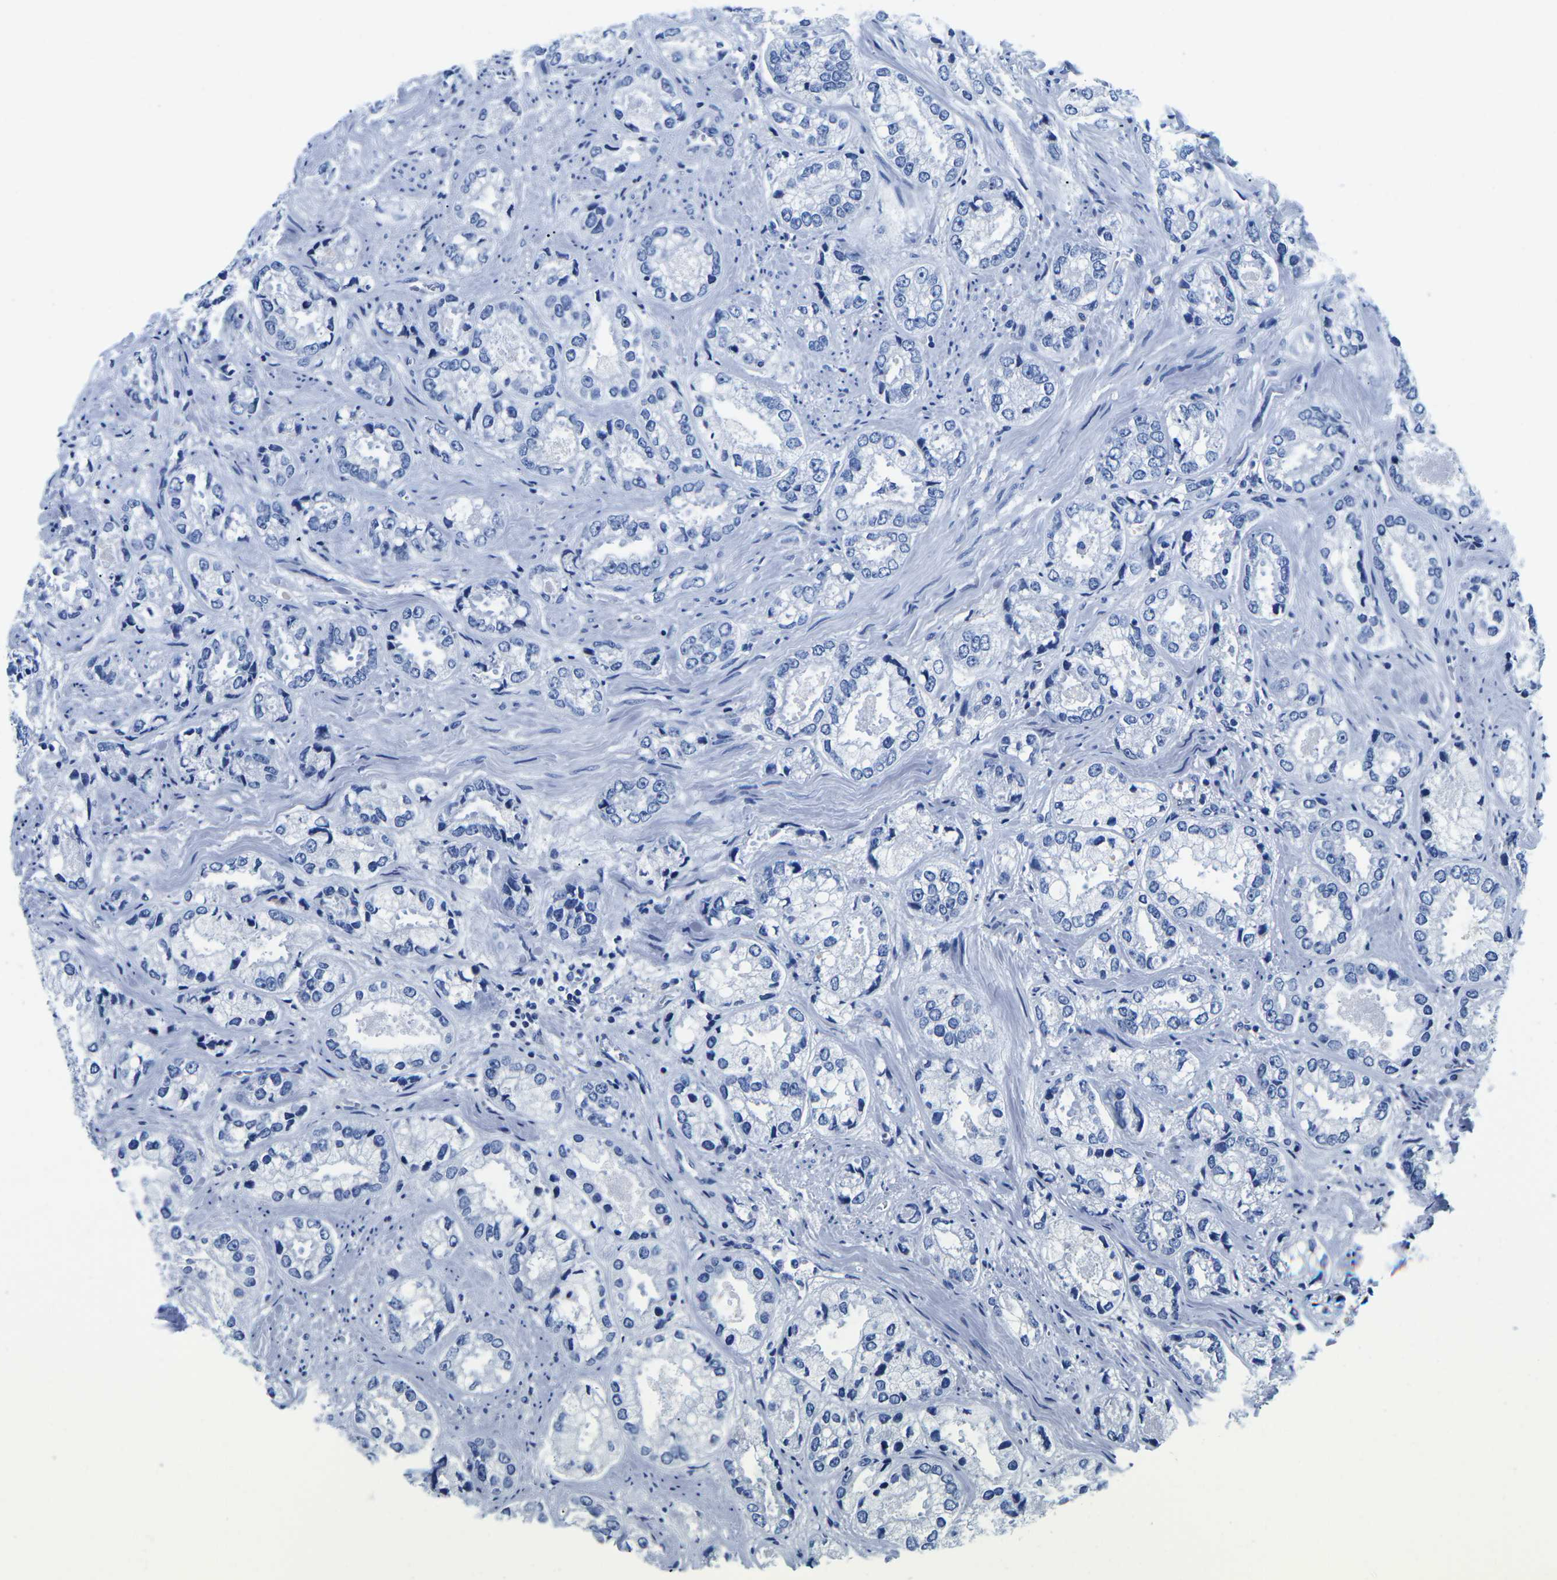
{"staining": {"intensity": "negative", "quantity": "none", "location": "none"}, "tissue": "prostate cancer", "cell_type": "Tumor cells", "image_type": "cancer", "snomed": [{"axis": "morphology", "description": "Adenocarcinoma, High grade"}, {"axis": "topography", "description": "Prostate"}], "caption": "Immunohistochemical staining of human prostate cancer (adenocarcinoma (high-grade)) exhibits no significant expression in tumor cells. (DAB immunohistochemistry (IHC), high magnification).", "gene": "CYP1A2", "patient": {"sex": "male", "age": 61}}